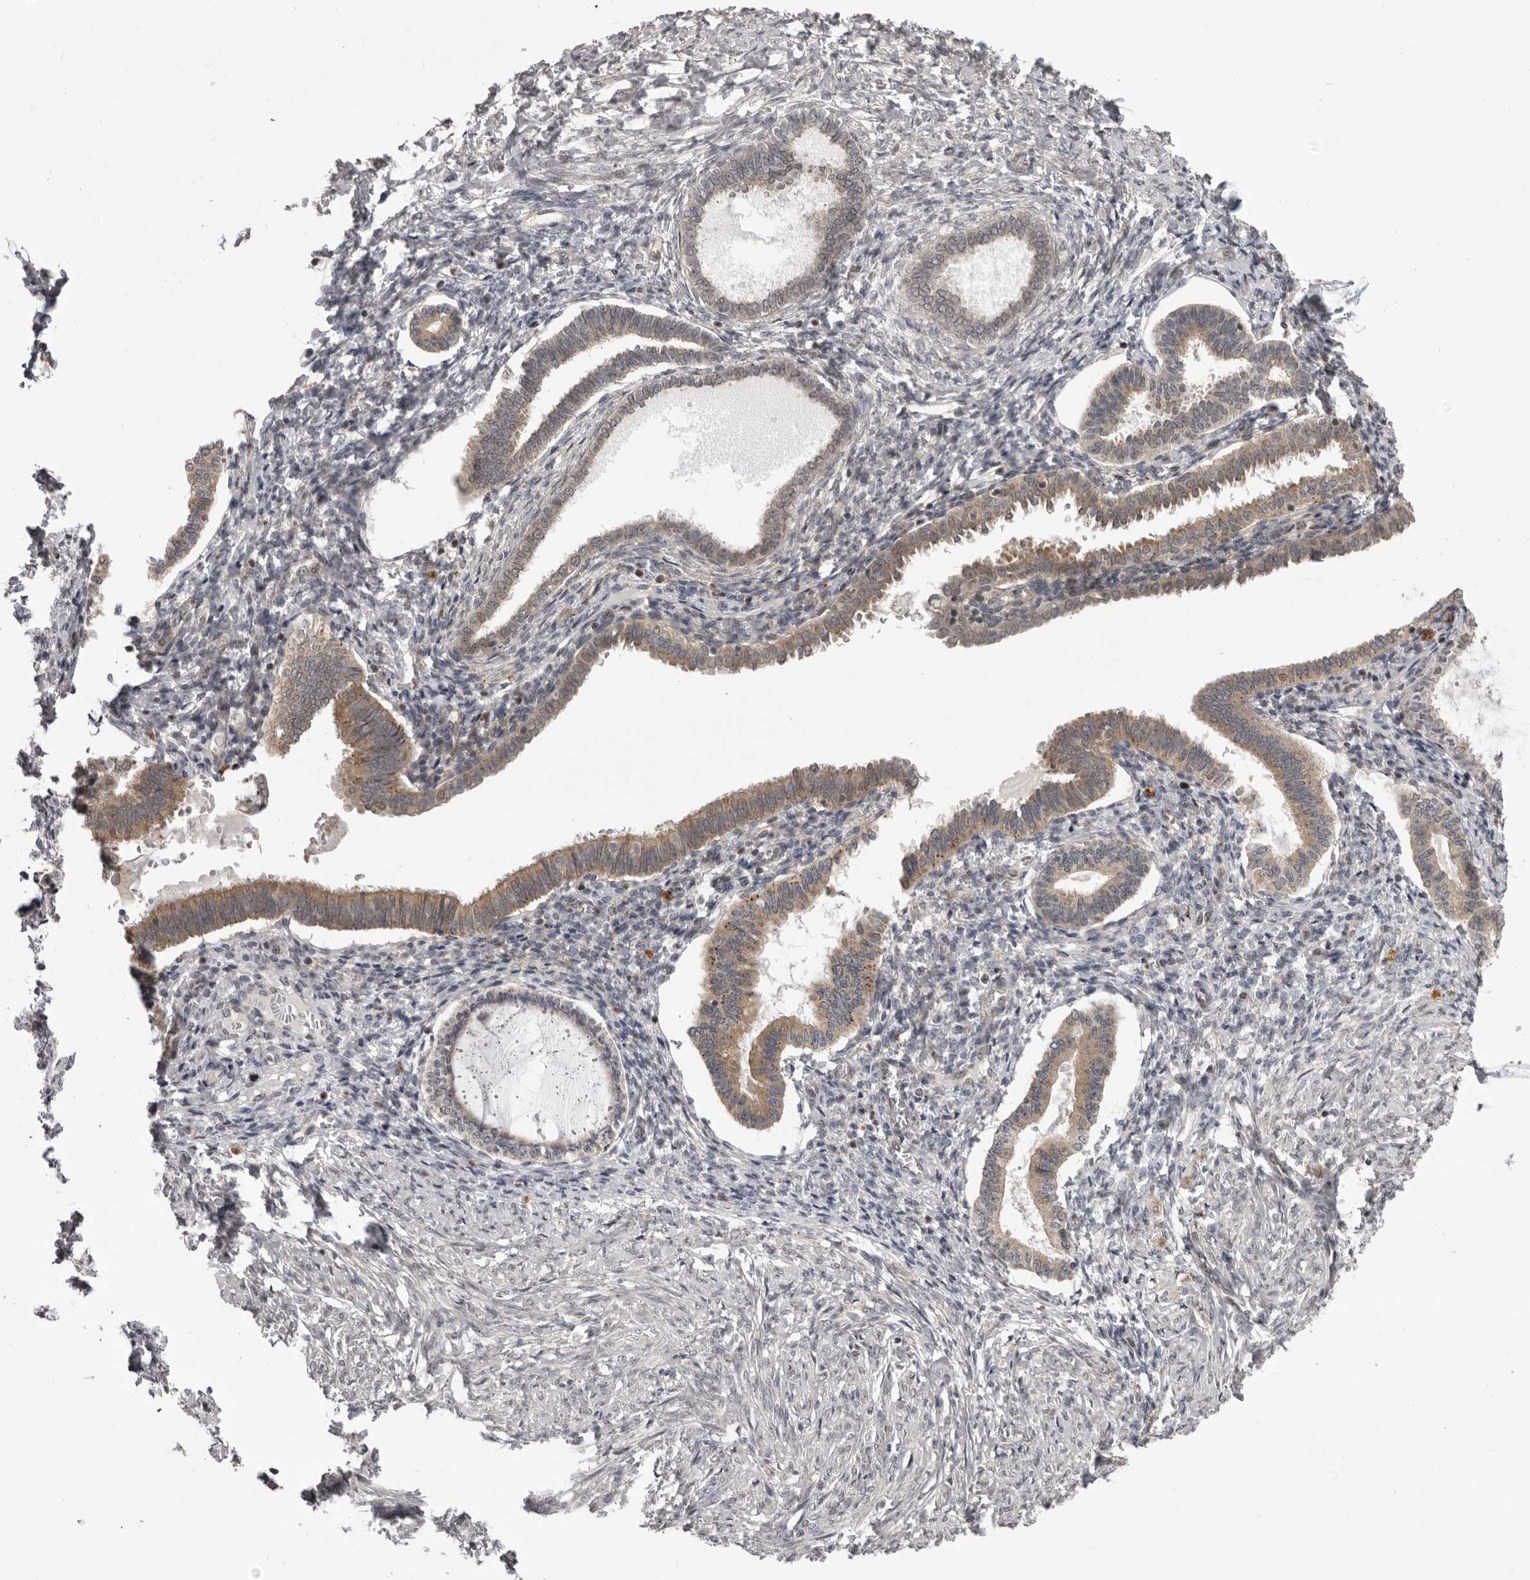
{"staining": {"intensity": "negative", "quantity": "none", "location": "none"}, "tissue": "endometrium", "cell_type": "Cells in endometrial stroma", "image_type": "normal", "snomed": [{"axis": "morphology", "description": "Normal tissue, NOS"}, {"axis": "topography", "description": "Endometrium"}], "caption": "Immunohistochemistry of benign endometrium displays no positivity in cells in endometrial stroma.", "gene": "C1orf109", "patient": {"sex": "female", "age": 77}}